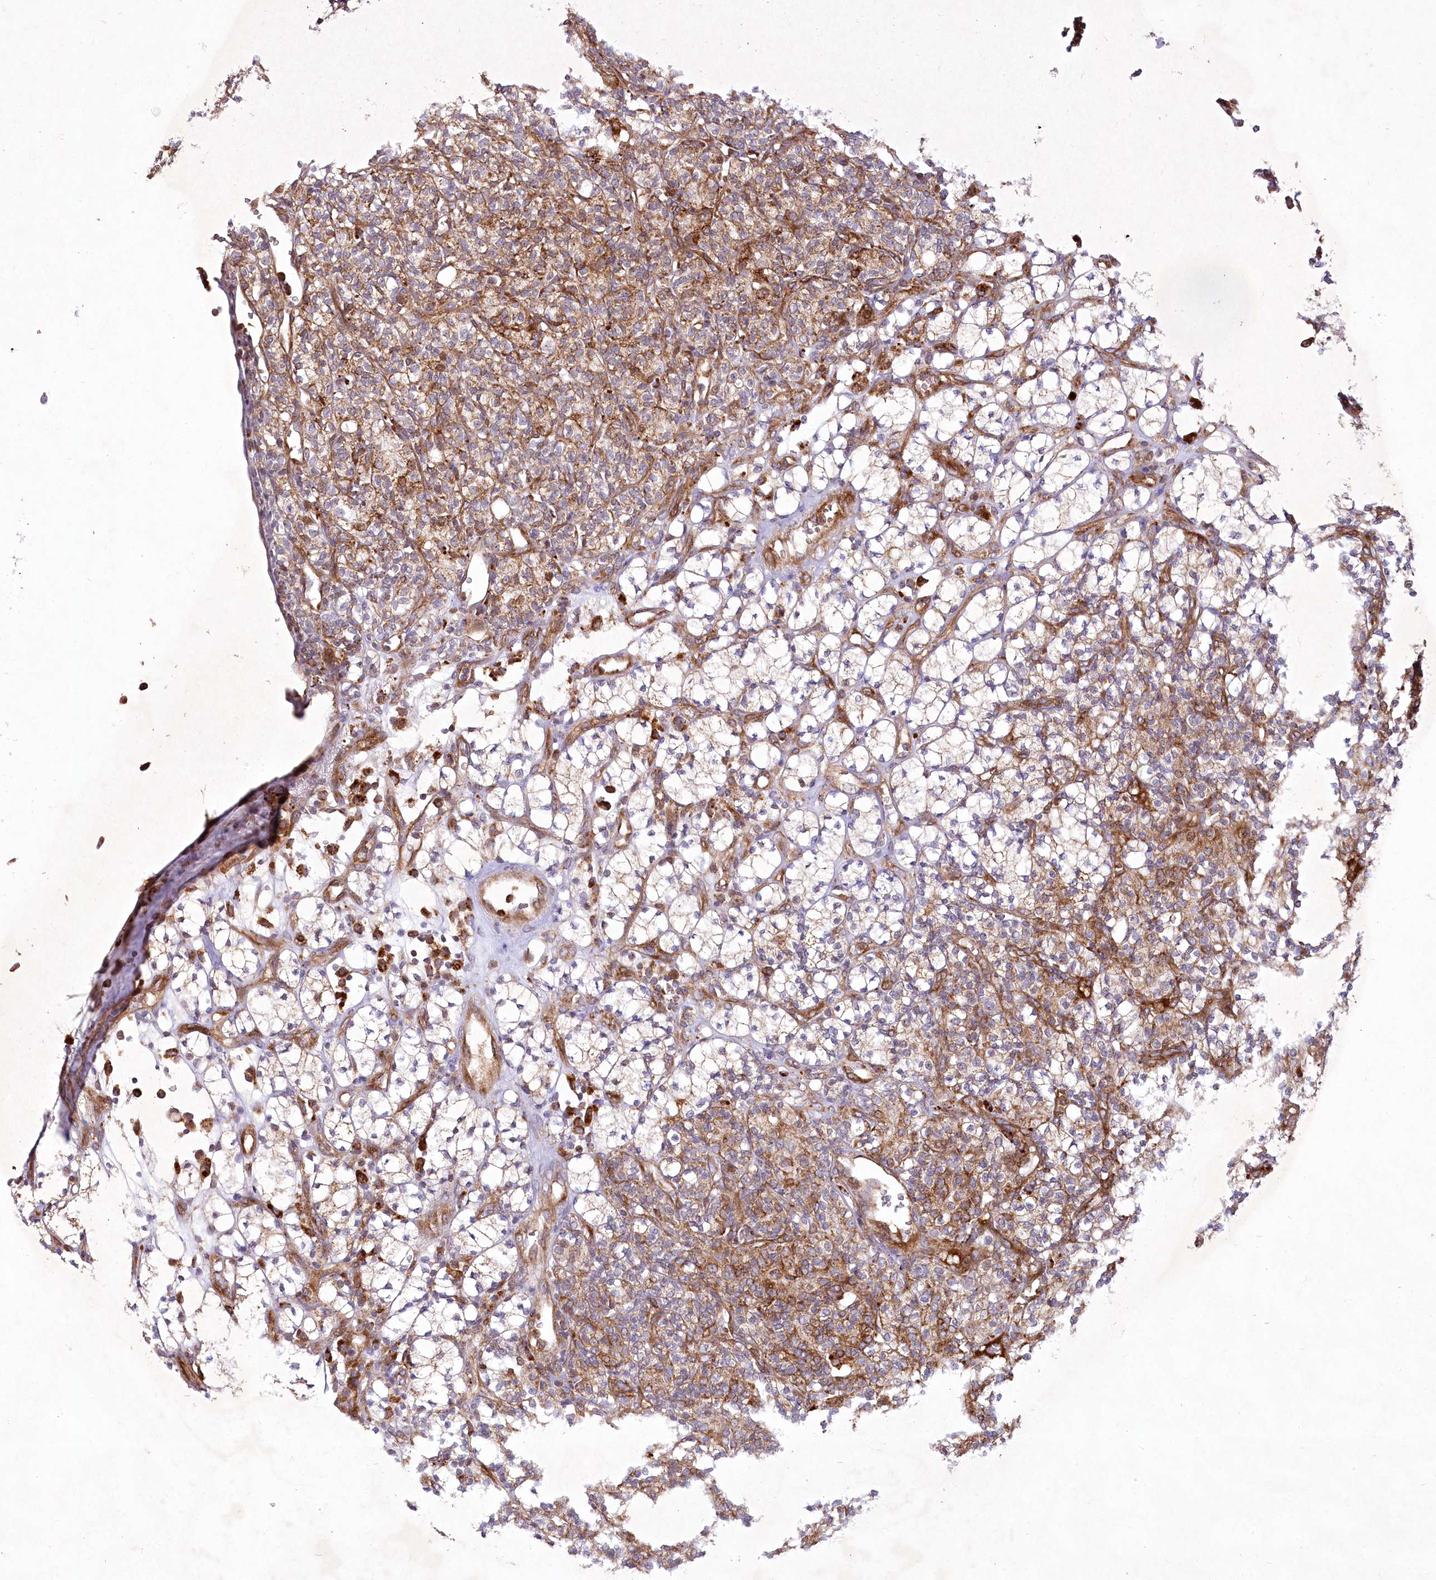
{"staining": {"intensity": "moderate", "quantity": "25%-75%", "location": "cytoplasmic/membranous"}, "tissue": "renal cancer", "cell_type": "Tumor cells", "image_type": "cancer", "snomed": [{"axis": "morphology", "description": "Adenocarcinoma, NOS"}, {"axis": "topography", "description": "Kidney"}], "caption": "Renal cancer (adenocarcinoma) stained with a brown dye reveals moderate cytoplasmic/membranous positive positivity in approximately 25%-75% of tumor cells.", "gene": "PSTK", "patient": {"sex": "male", "age": 77}}